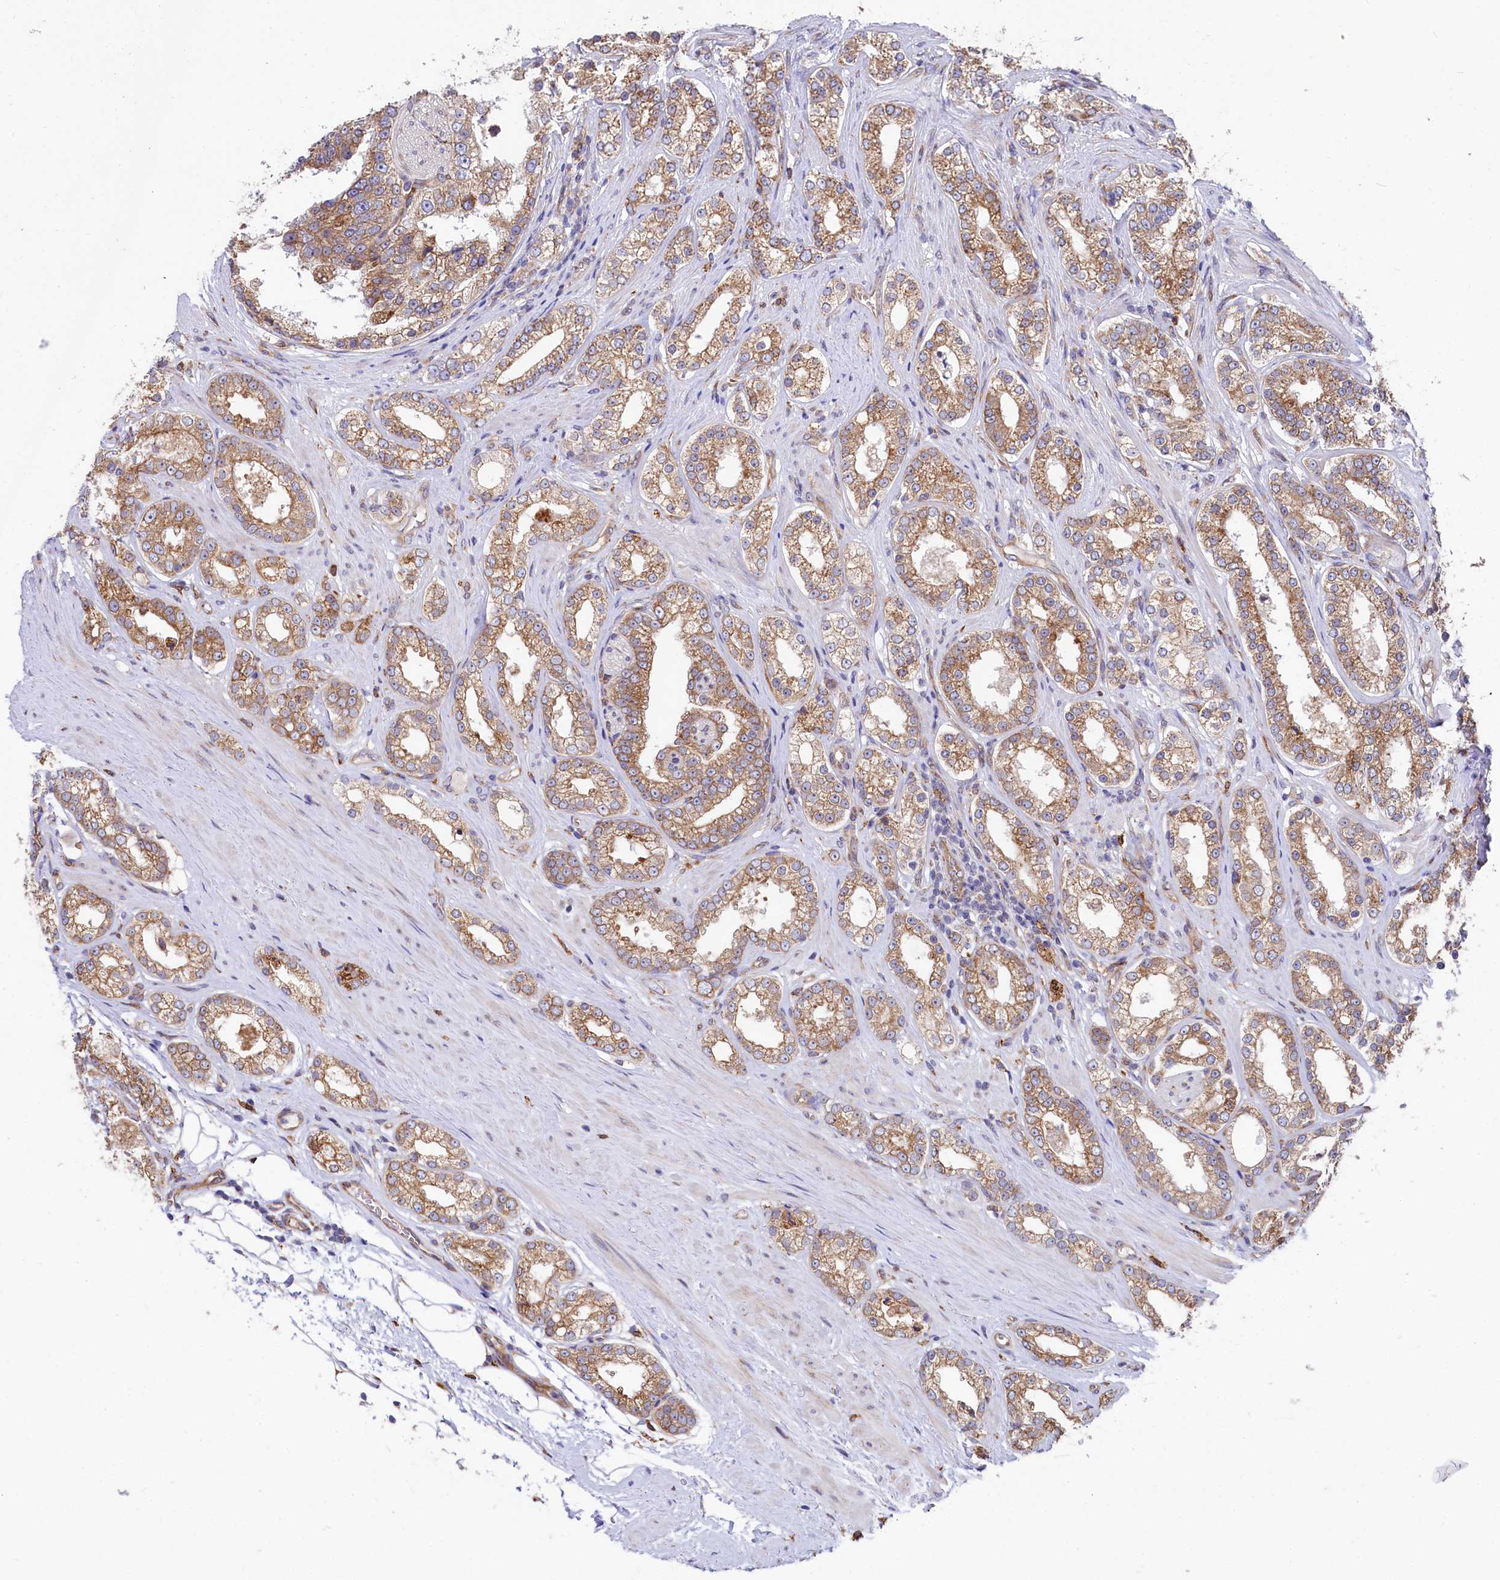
{"staining": {"intensity": "moderate", "quantity": ">75%", "location": "cytoplasmic/membranous"}, "tissue": "prostate cancer", "cell_type": "Tumor cells", "image_type": "cancer", "snomed": [{"axis": "morphology", "description": "Normal tissue, NOS"}, {"axis": "morphology", "description": "Adenocarcinoma, High grade"}, {"axis": "topography", "description": "Prostate"}], "caption": "High-magnification brightfield microscopy of adenocarcinoma (high-grade) (prostate) stained with DAB (brown) and counterstained with hematoxylin (blue). tumor cells exhibit moderate cytoplasmic/membranous positivity is seen in approximately>75% of cells. (brown staining indicates protein expression, while blue staining denotes nuclei).", "gene": "CHID1", "patient": {"sex": "male", "age": 83}}